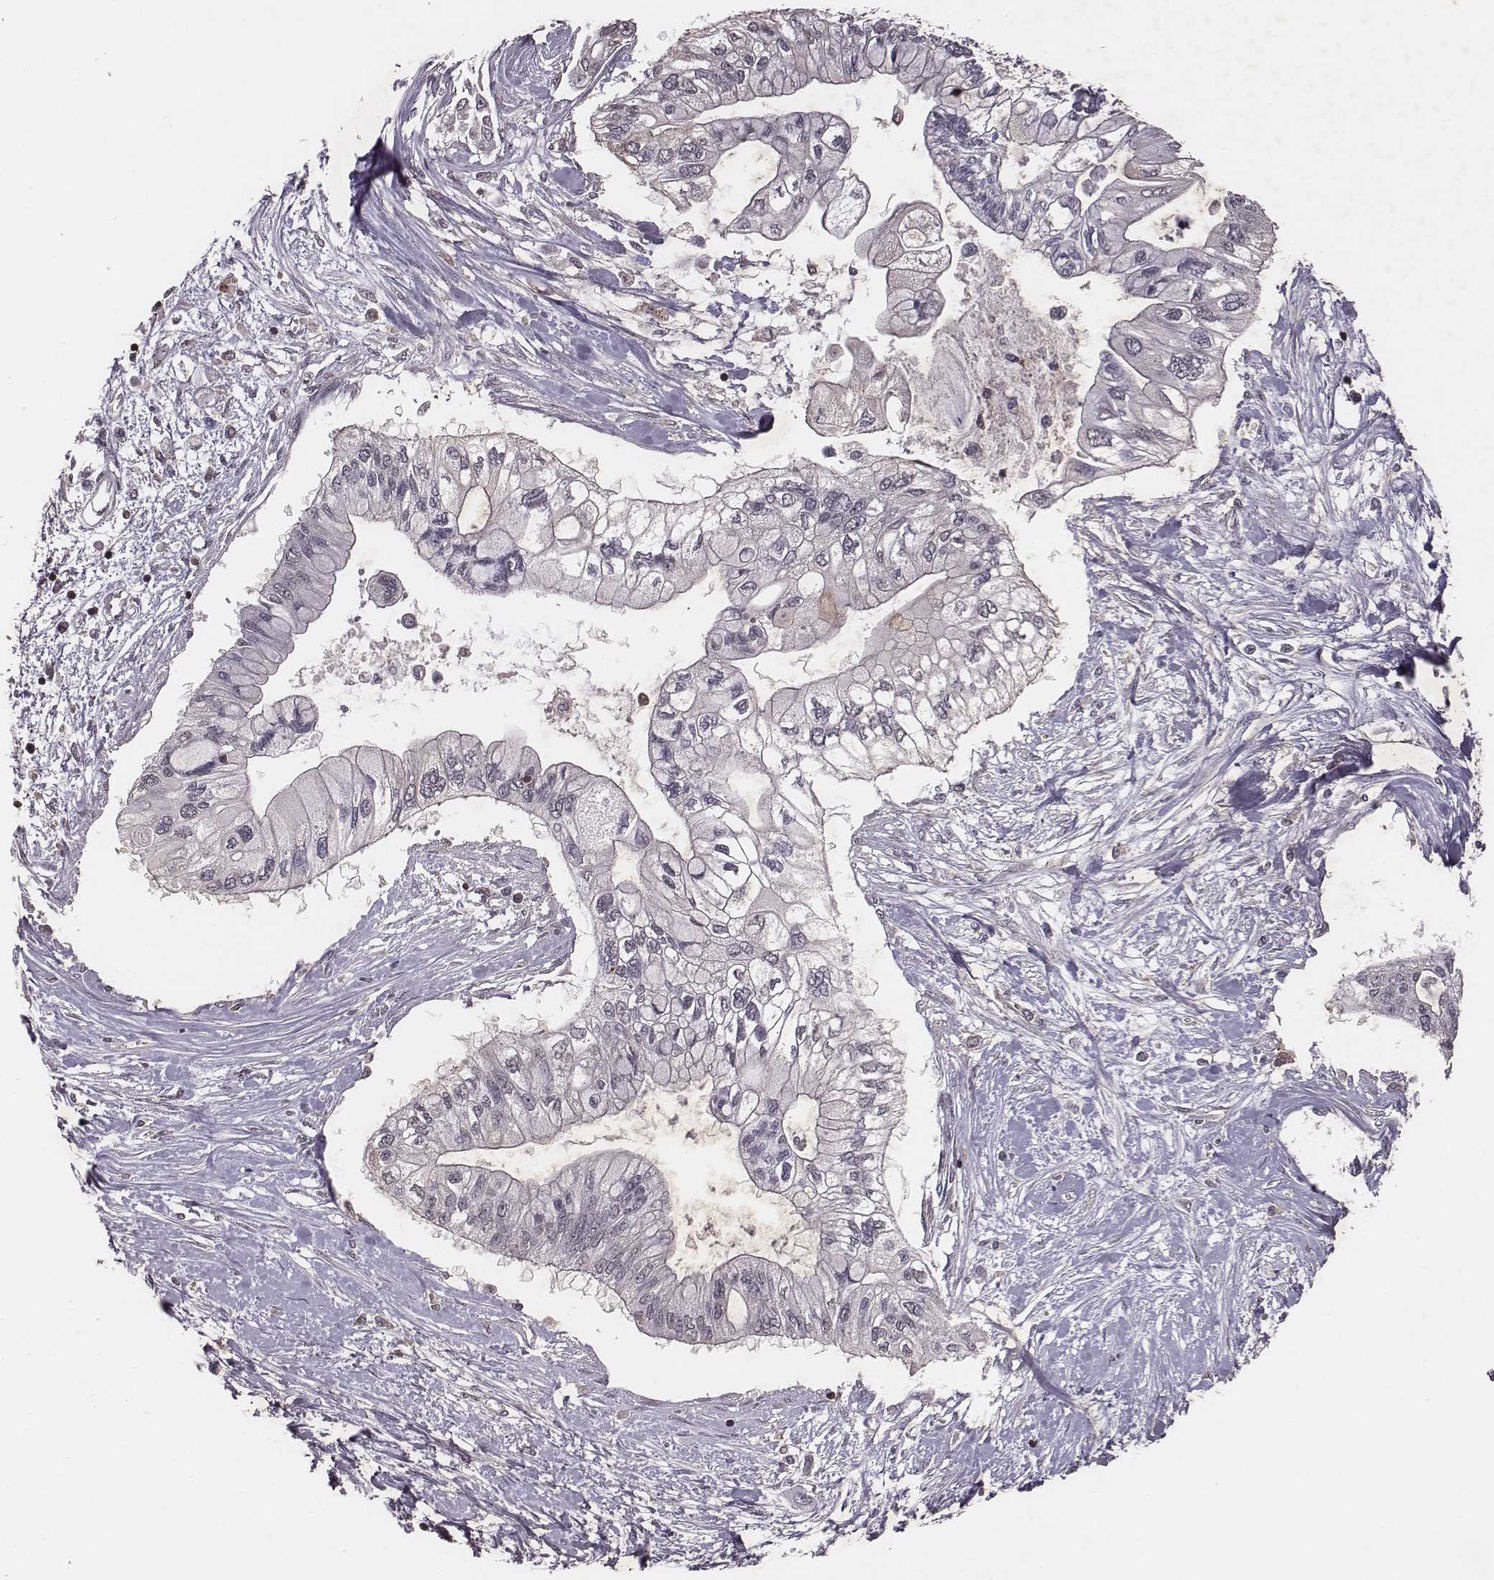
{"staining": {"intensity": "negative", "quantity": "none", "location": "none"}, "tissue": "pancreatic cancer", "cell_type": "Tumor cells", "image_type": "cancer", "snomed": [{"axis": "morphology", "description": "Adenocarcinoma, NOS"}, {"axis": "topography", "description": "Pancreas"}], "caption": "This photomicrograph is of pancreatic cancer (adenocarcinoma) stained with immunohistochemistry to label a protein in brown with the nuclei are counter-stained blue. There is no expression in tumor cells.", "gene": "PILRA", "patient": {"sex": "female", "age": 77}}